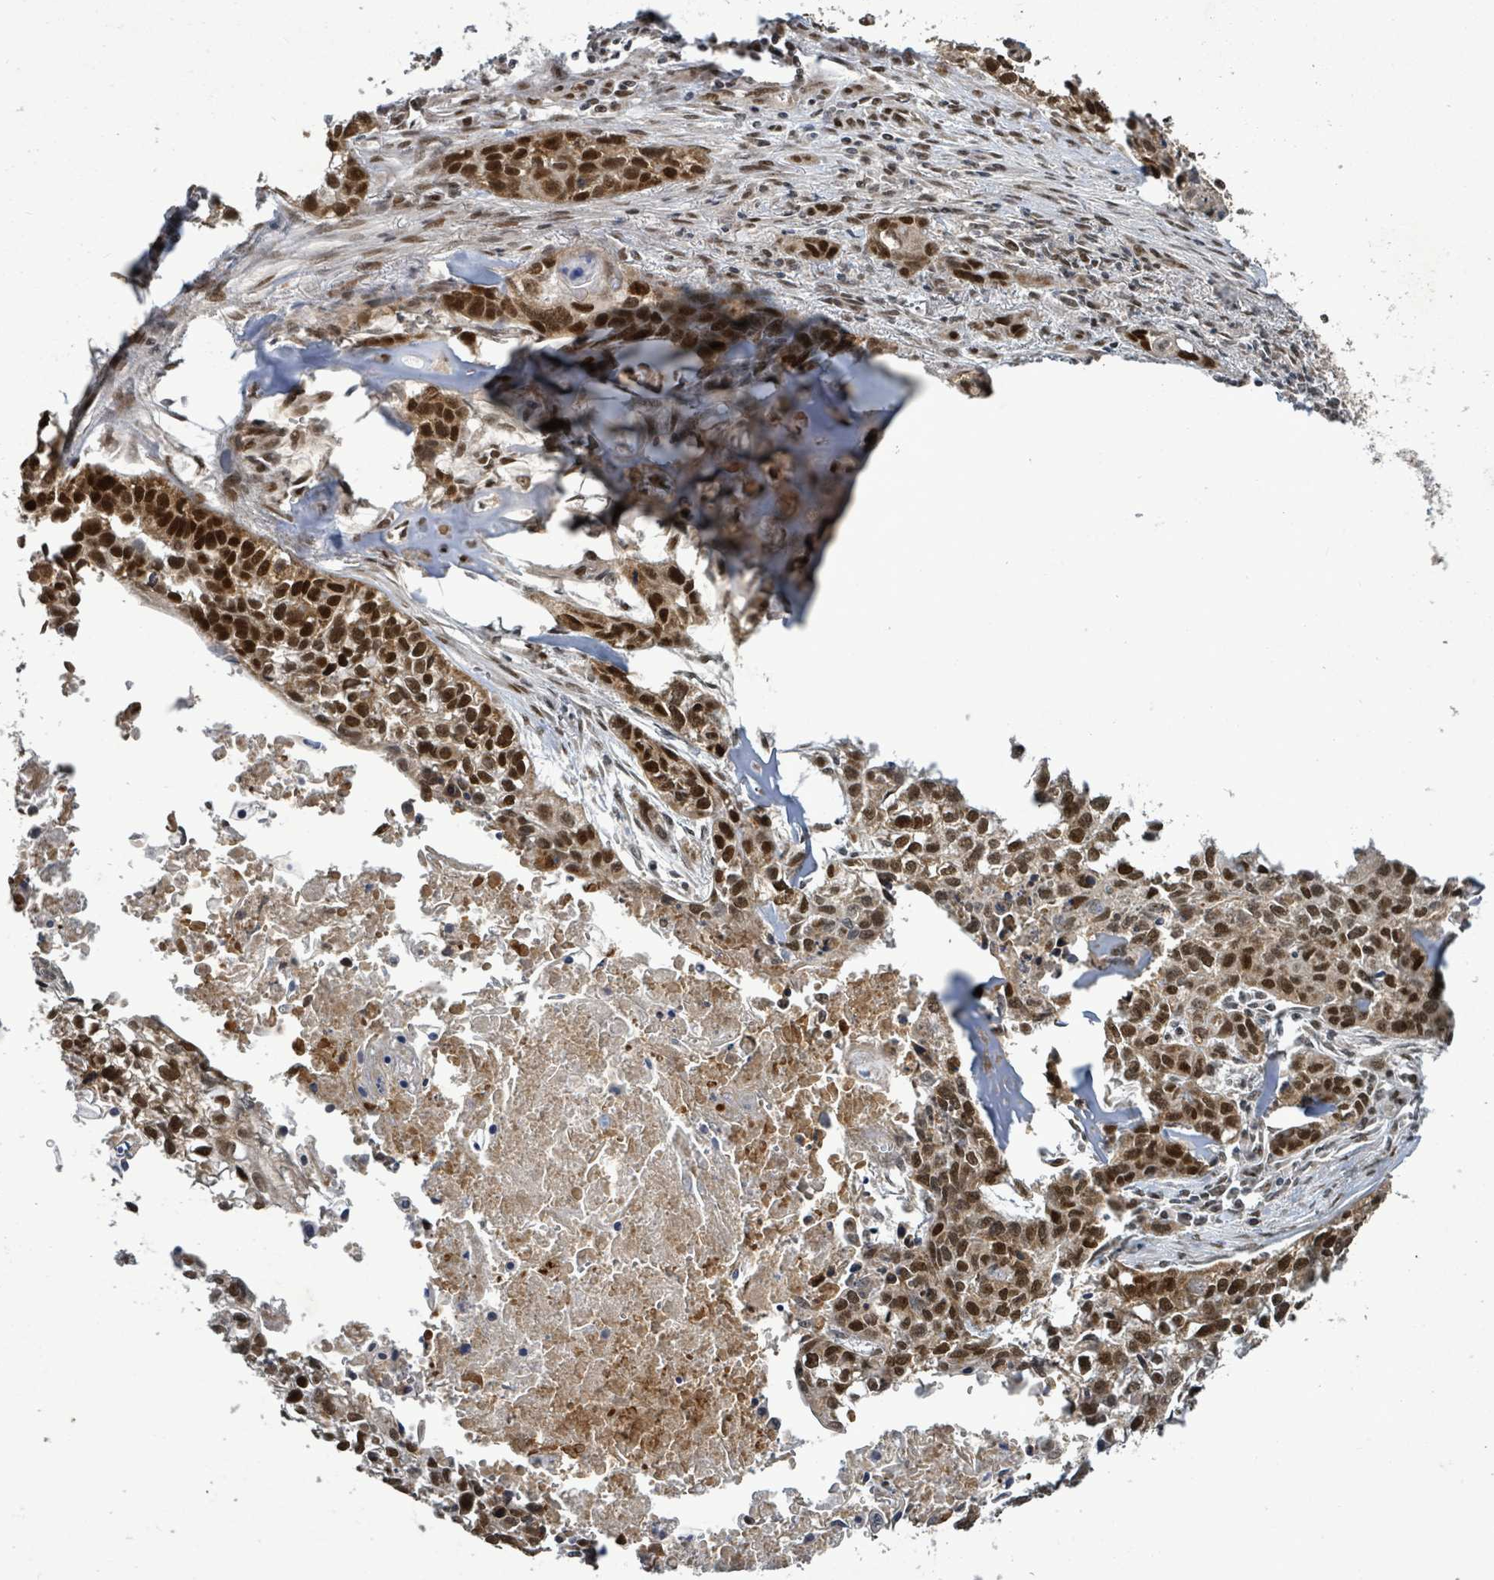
{"staining": {"intensity": "strong", "quantity": ">75%", "location": "nuclear"}, "tissue": "lung cancer", "cell_type": "Tumor cells", "image_type": "cancer", "snomed": [{"axis": "morphology", "description": "Squamous cell carcinoma, NOS"}, {"axis": "topography", "description": "Lung"}], "caption": "The immunohistochemical stain shows strong nuclear expression in tumor cells of squamous cell carcinoma (lung) tissue.", "gene": "PATZ1", "patient": {"sex": "male", "age": 74}}